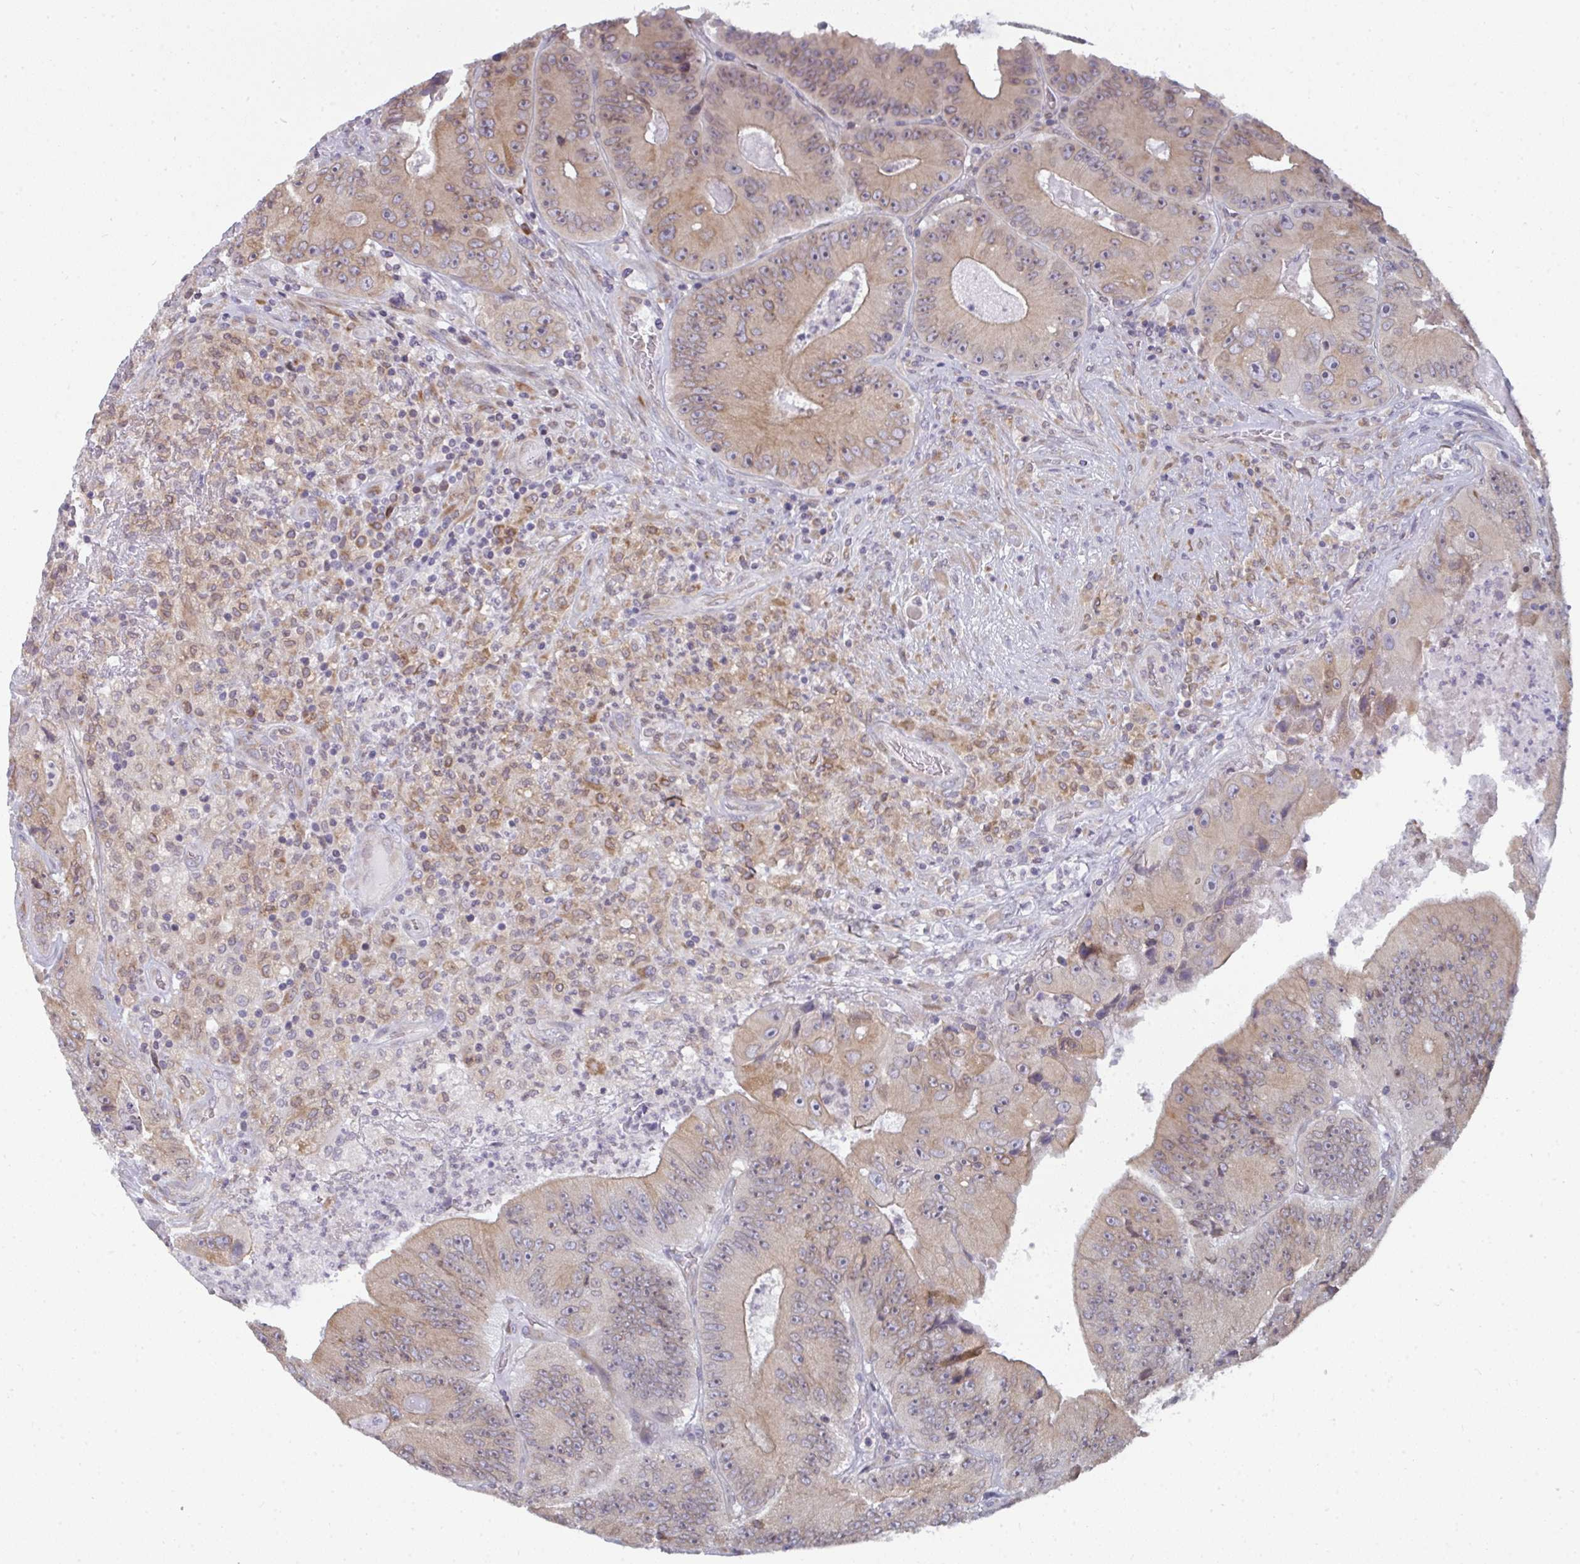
{"staining": {"intensity": "moderate", "quantity": ">75%", "location": "cytoplasmic/membranous"}, "tissue": "colorectal cancer", "cell_type": "Tumor cells", "image_type": "cancer", "snomed": [{"axis": "morphology", "description": "Adenocarcinoma, NOS"}, {"axis": "topography", "description": "Colon"}], "caption": "Brown immunohistochemical staining in human colorectal adenocarcinoma displays moderate cytoplasmic/membranous staining in approximately >75% of tumor cells.", "gene": "LYSMD4", "patient": {"sex": "female", "age": 86}}